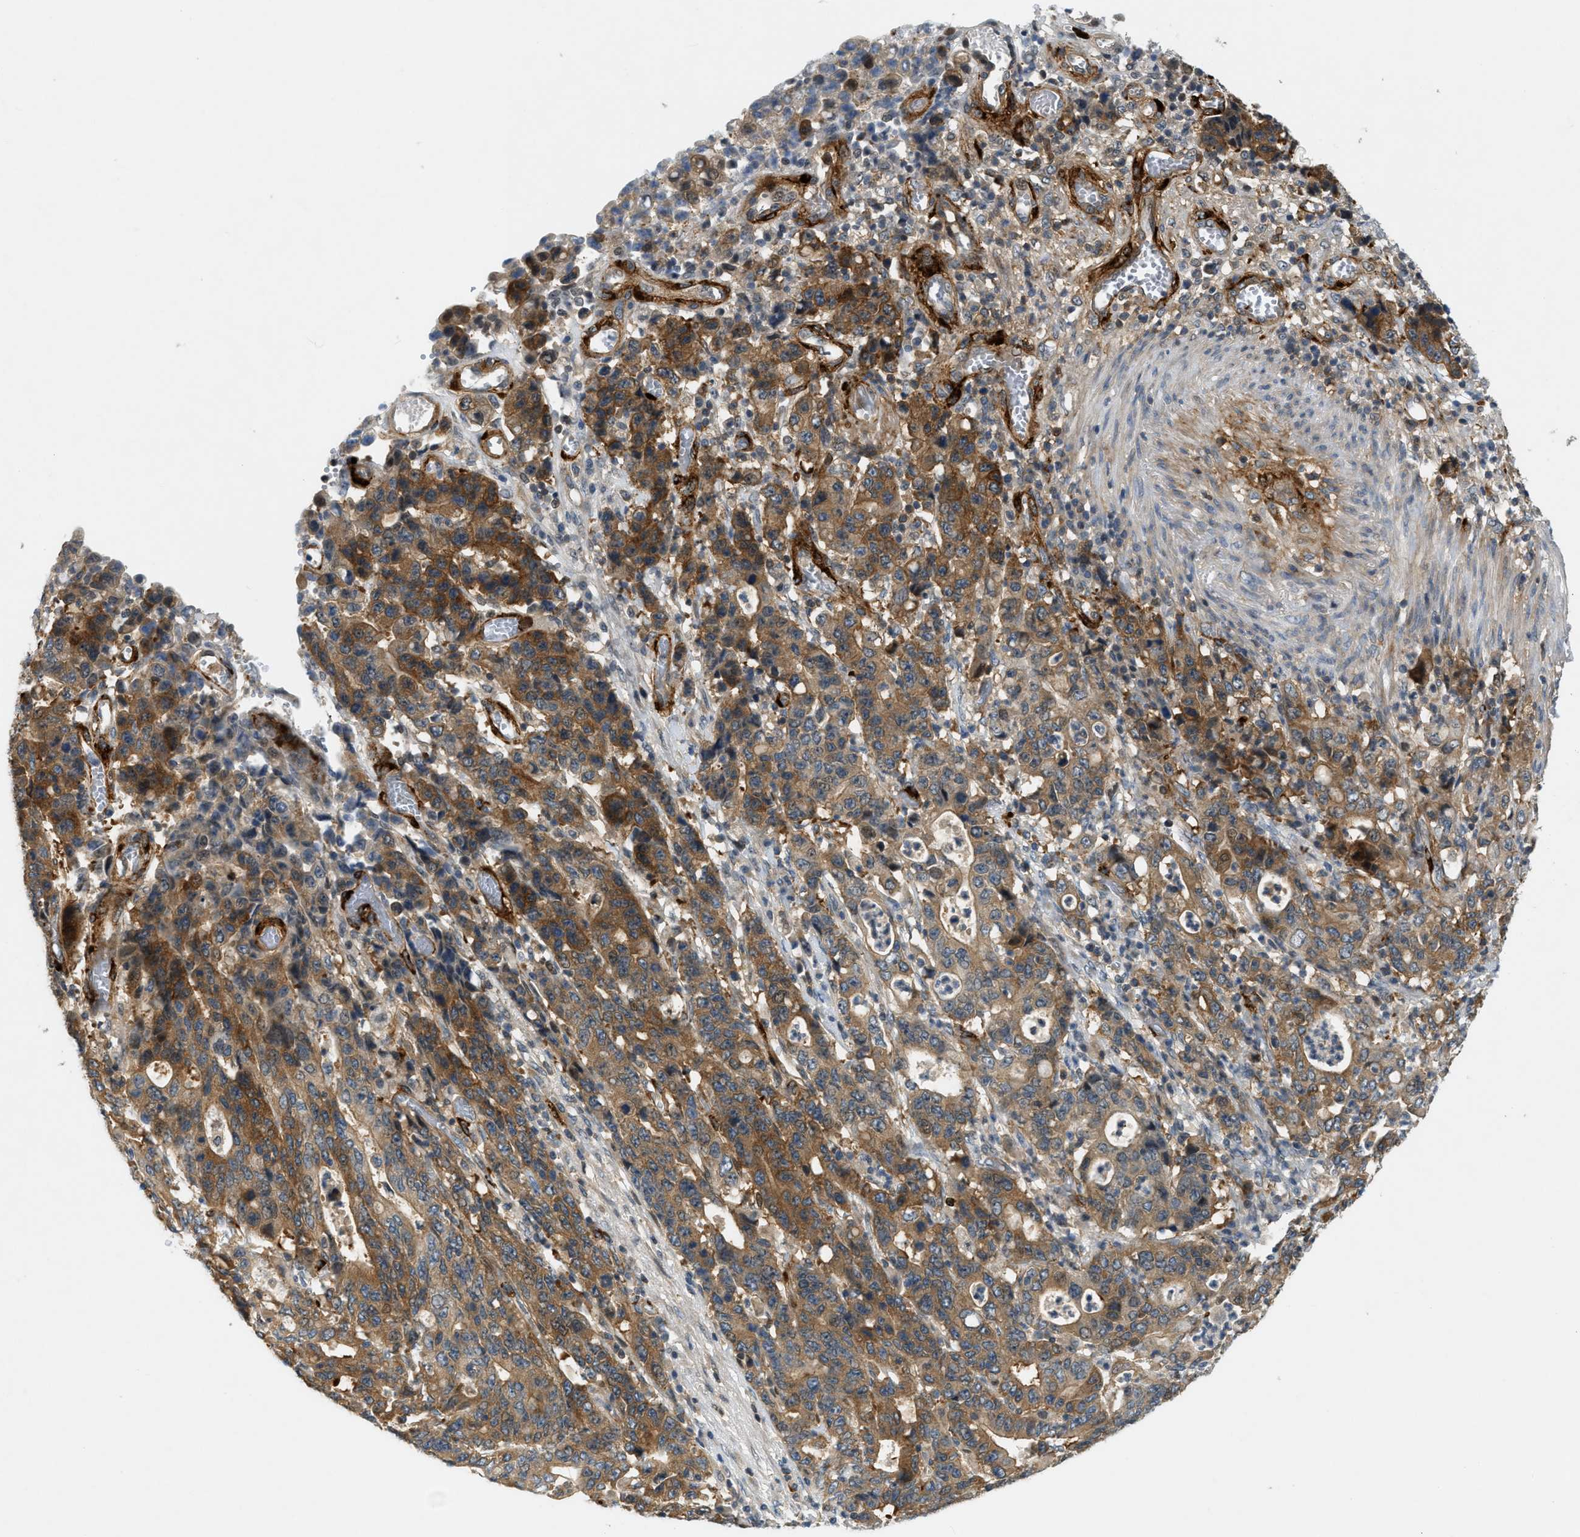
{"staining": {"intensity": "strong", "quantity": ">75%", "location": "cytoplasmic/membranous"}, "tissue": "stomach cancer", "cell_type": "Tumor cells", "image_type": "cancer", "snomed": [{"axis": "morphology", "description": "Adenocarcinoma, NOS"}, {"axis": "topography", "description": "Stomach, upper"}], "caption": "Human stomach cancer (adenocarcinoma) stained with a brown dye exhibits strong cytoplasmic/membranous positive expression in approximately >75% of tumor cells.", "gene": "PDCL3", "patient": {"sex": "male", "age": 69}}